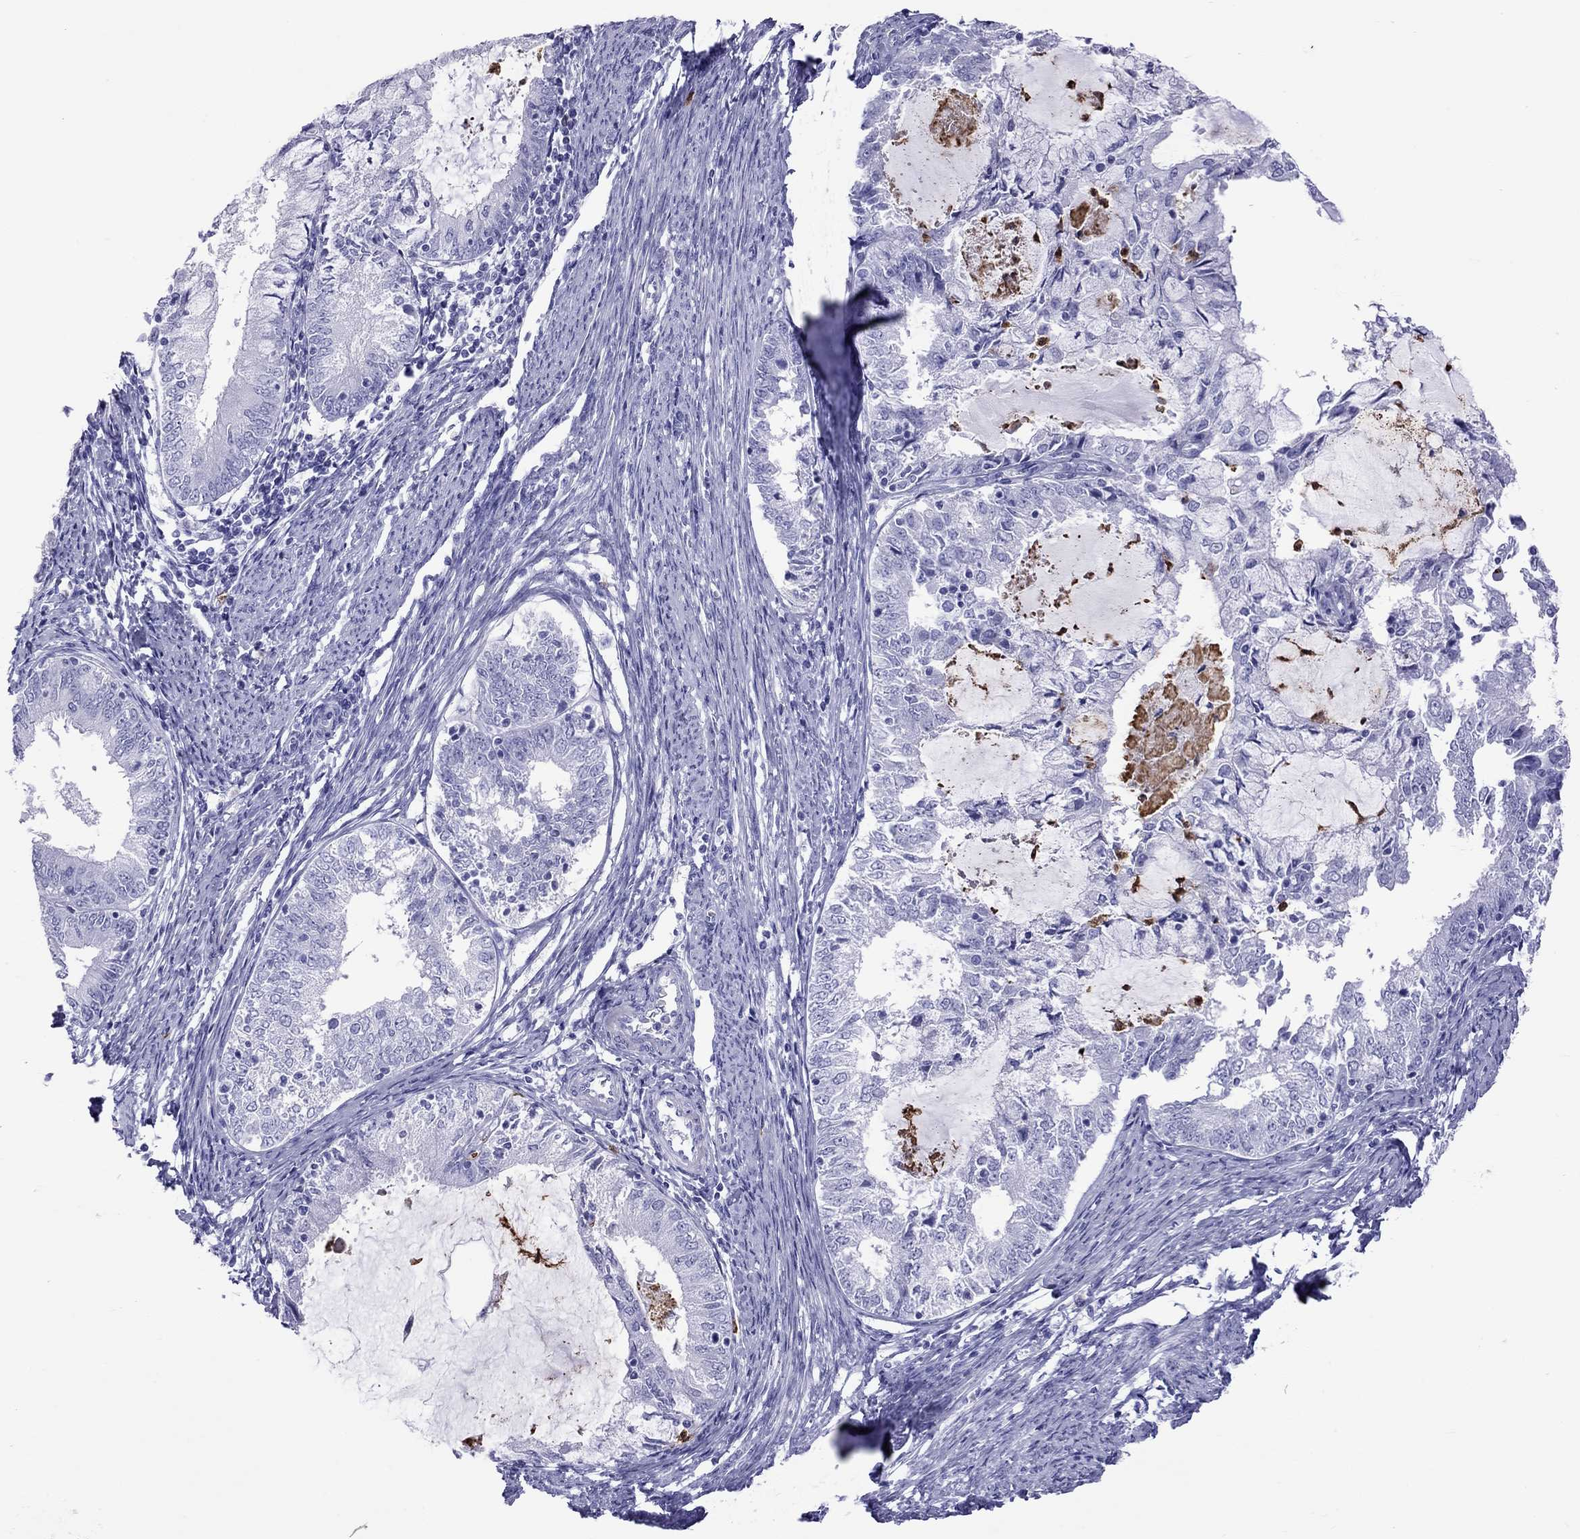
{"staining": {"intensity": "negative", "quantity": "none", "location": "none"}, "tissue": "endometrial cancer", "cell_type": "Tumor cells", "image_type": "cancer", "snomed": [{"axis": "morphology", "description": "Adenocarcinoma, NOS"}, {"axis": "topography", "description": "Endometrium"}], "caption": "Immunohistochemical staining of human adenocarcinoma (endometrial) reveals no significant positivity in tumor cells.", "gene": "SLAMF1", "patient": {"sex": "female", "age": 57}}